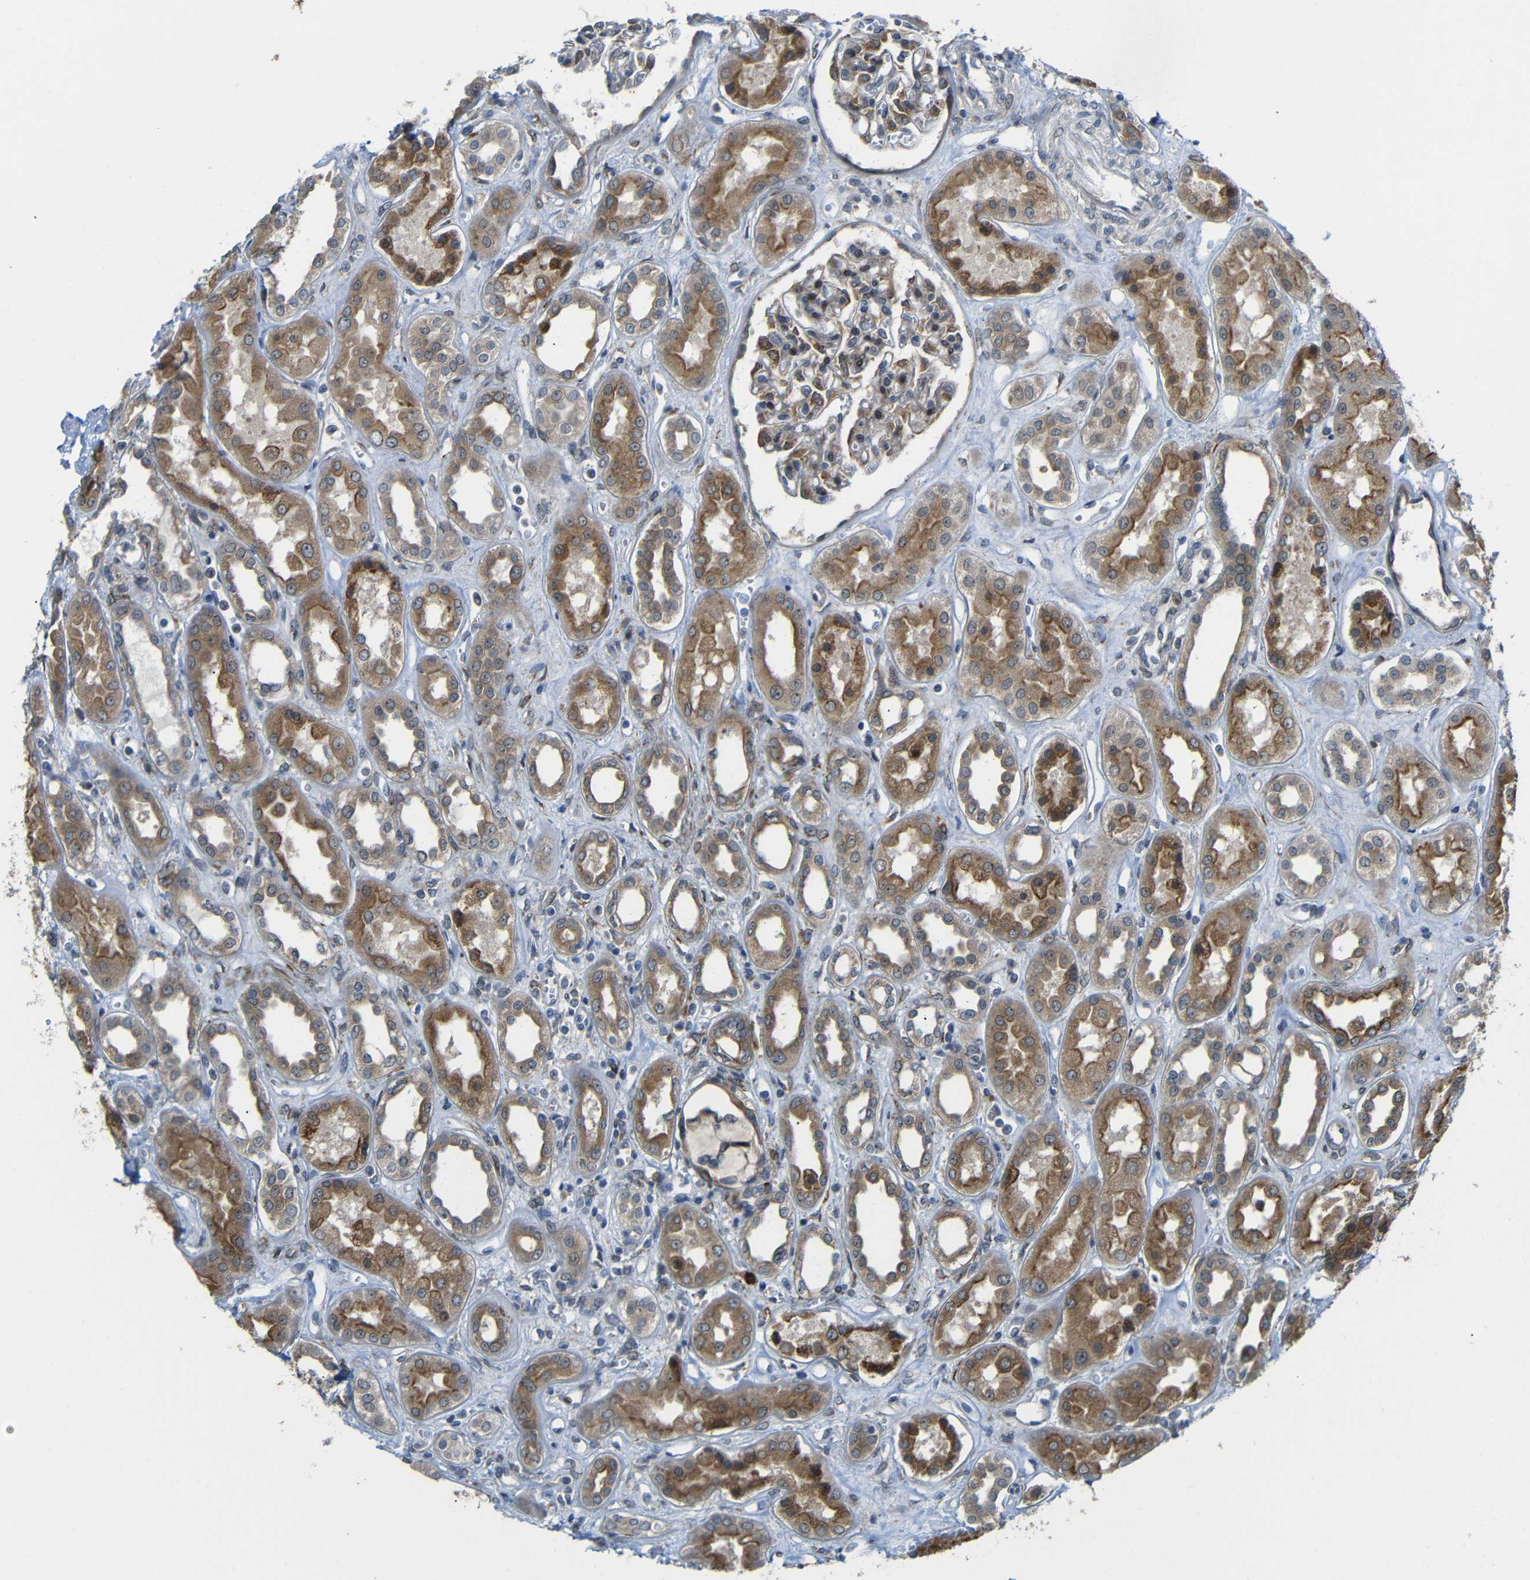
{"staining": {"intensity": "strong", "quantity": "25%-75%", "location": "cytoplasmic/membranous"}, "tissue": "kidney", "cell_type": "Cells in glomeruli", "image_type": "normal", "snomed": [{"axis": "morphology", "description": "Normal tissue, NOS"}, {"axis": "topography", "description": "Kidney"}], "caption": "This micrograph demonstrates immunohistochemistry (IHC) staining of benign human kidney, with high strong cytoplasmic/membranous positivity in about 25%-75% of cells in glomeruli.", "gene": "P3H2", "patient": {"sex": "male", "age": 59}}